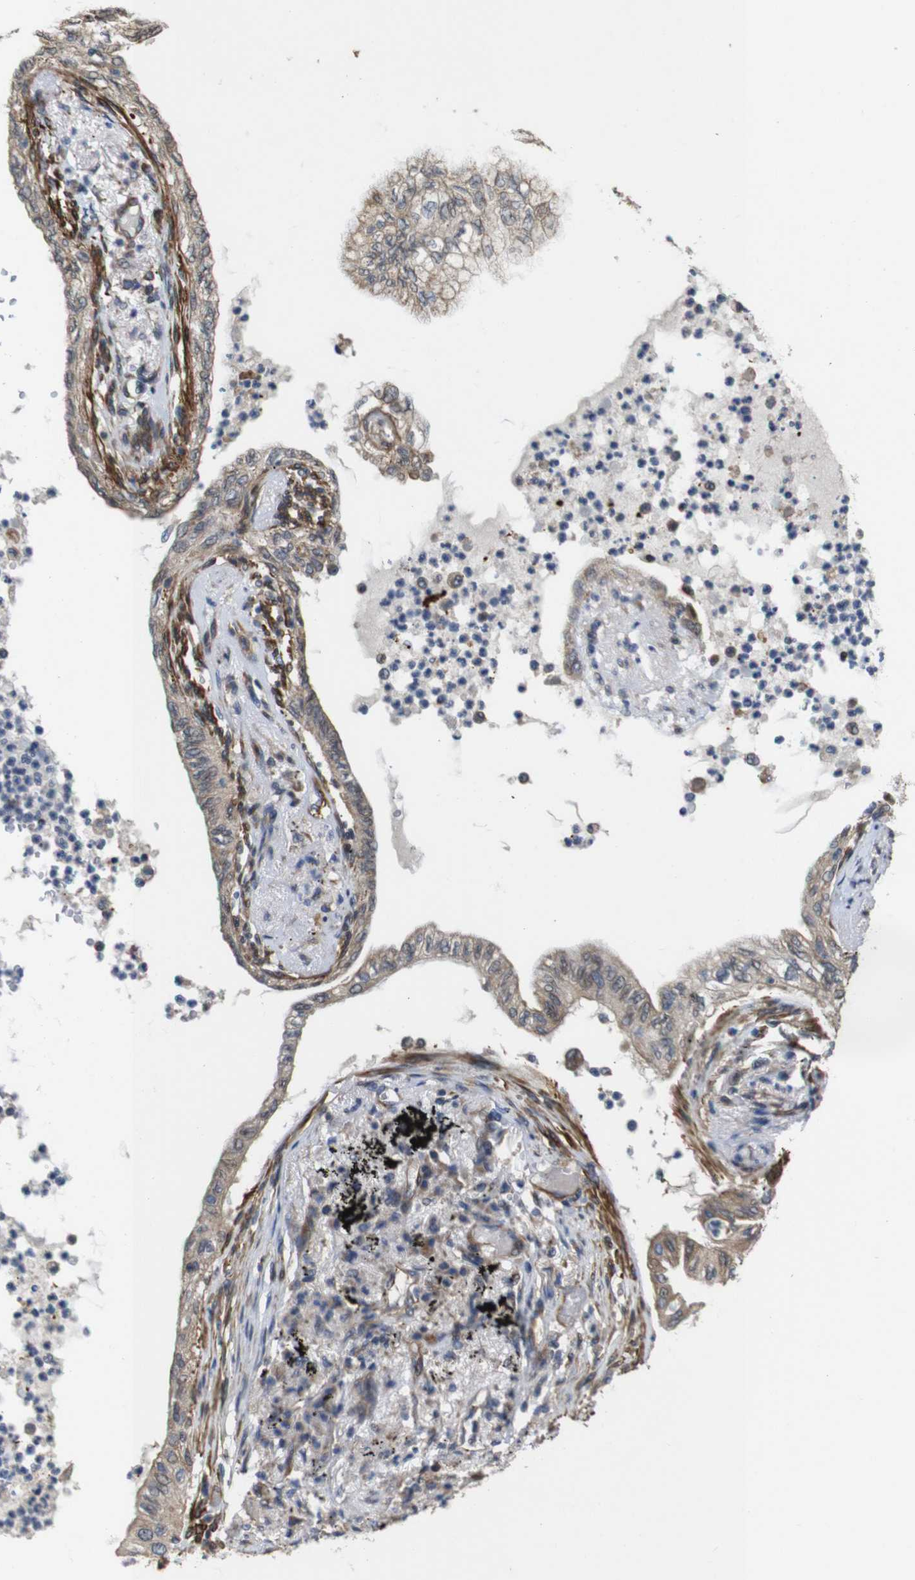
{"staining": {"intensity": "weak", "quantity": ">75%", "location": "cytoplasmic/membranous"}, "tissue": "lung cancer", "cell_type": "Tumor cells", "image_type": "cancer", "snomed": [{"axis": "morphology", "description": "Normal tissue, NOS"}, {"axis": "morphology", "description": "Adenocarcinoma, NOS"}, {"axis": "topography", "description": "Bronchus"}, {"axis": "topography", "description": "Lung"}], "caption": "The image shows immunohistochemical staining of adenocarcinoma (lung). There is weak cytoplasmic/membranous expression is identified in about >75% of tumor cells.", "gene": "GGT7", "patient": {"sex": "female", "age": 70}}